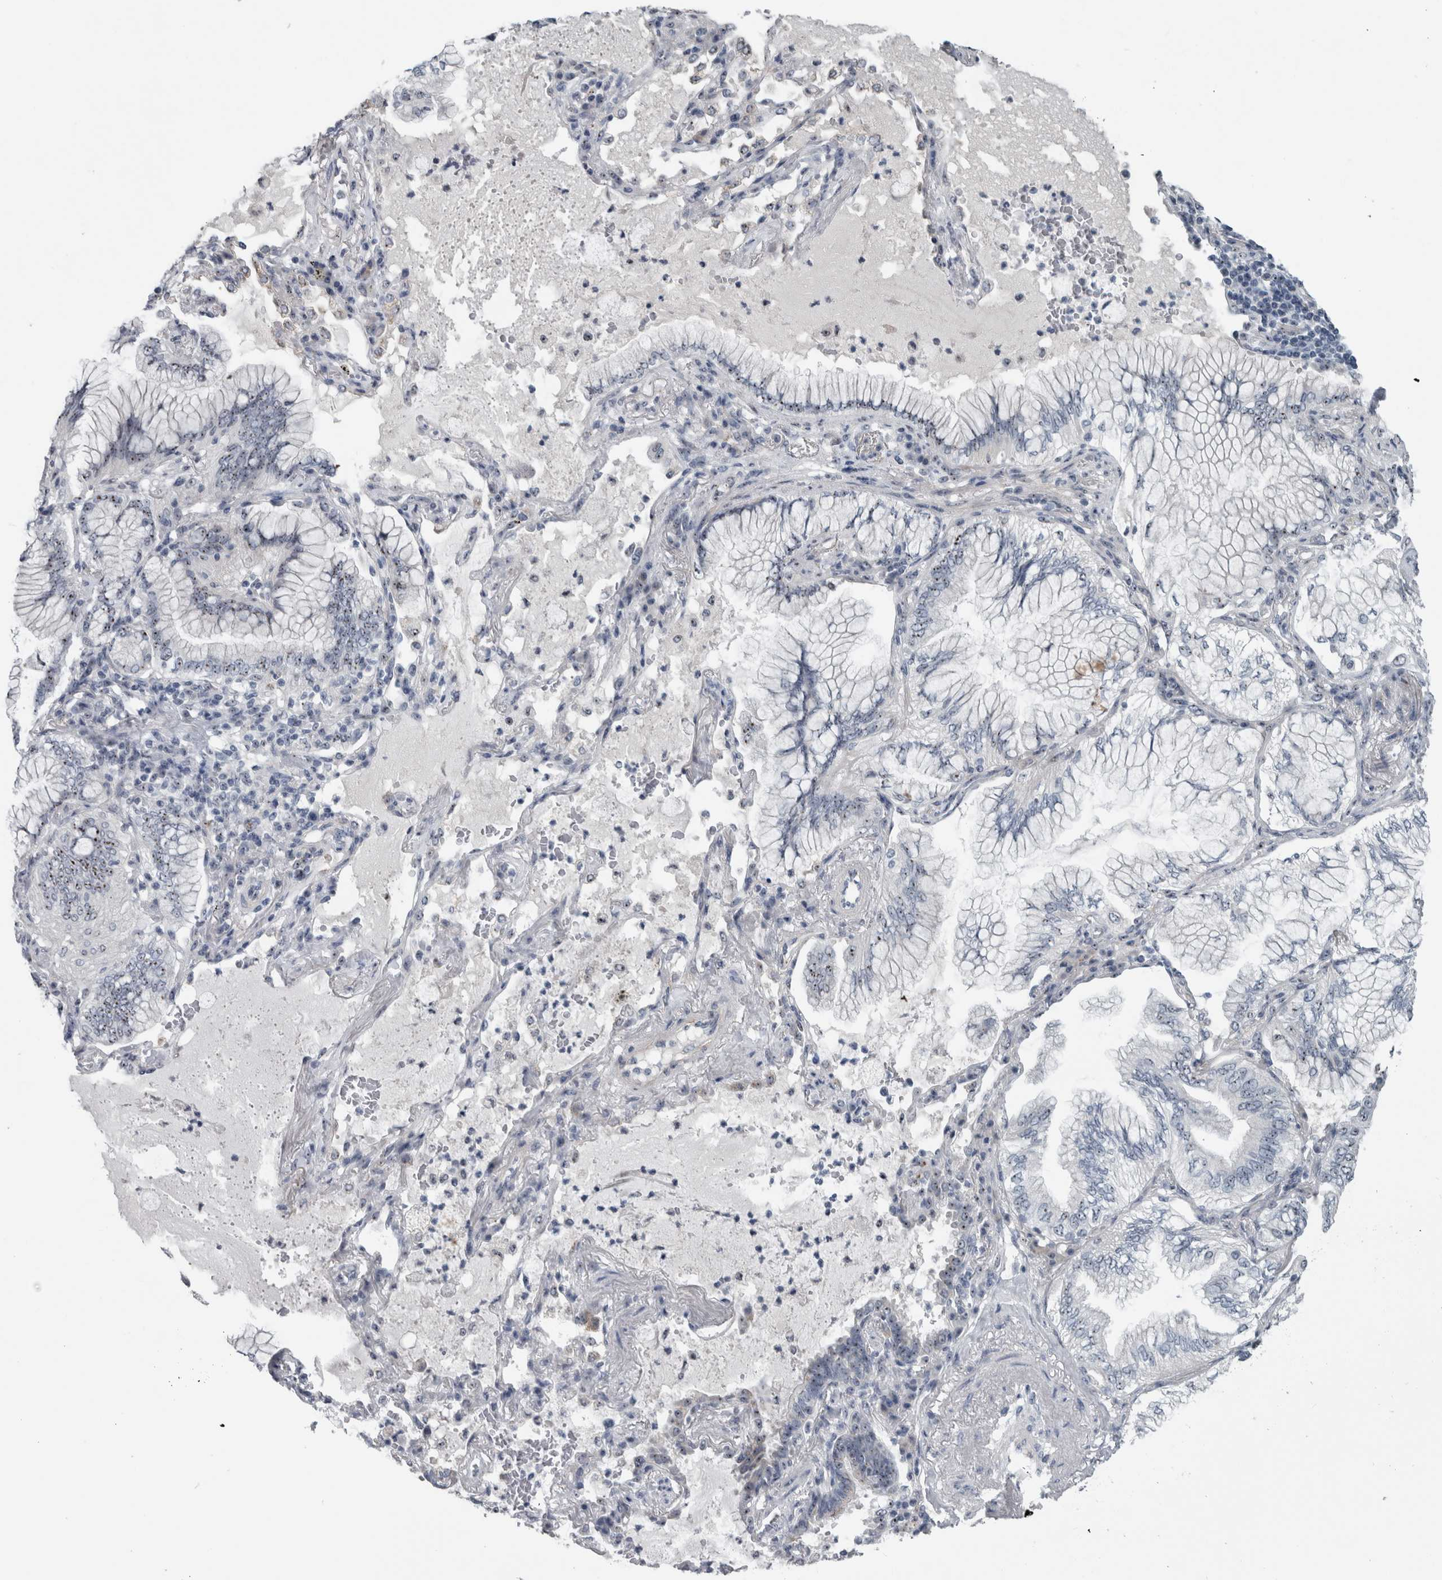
{"staining": {"intensity": "weak", "quantity": "<25%", "location": "nuclear"}, "tissue": "lung cancer", "cell_type": "Tumor cells", "image_type": "cancer", "snomed": [{"axis": "morphology", "description": "Adenocarcinoma, NOS"}, {"axis": "topography", "description": "Lung"}], "caption": "A histopathology image of human adenocarcinoma (lung) is negative for staining in tumor cells. Brightfield microscopy of IHC stained with DAB (brown) and hematoxylin (blue), captured at high magnification.", "gene": "UTP6", "patient": {"sex": "female", "age": 70}}